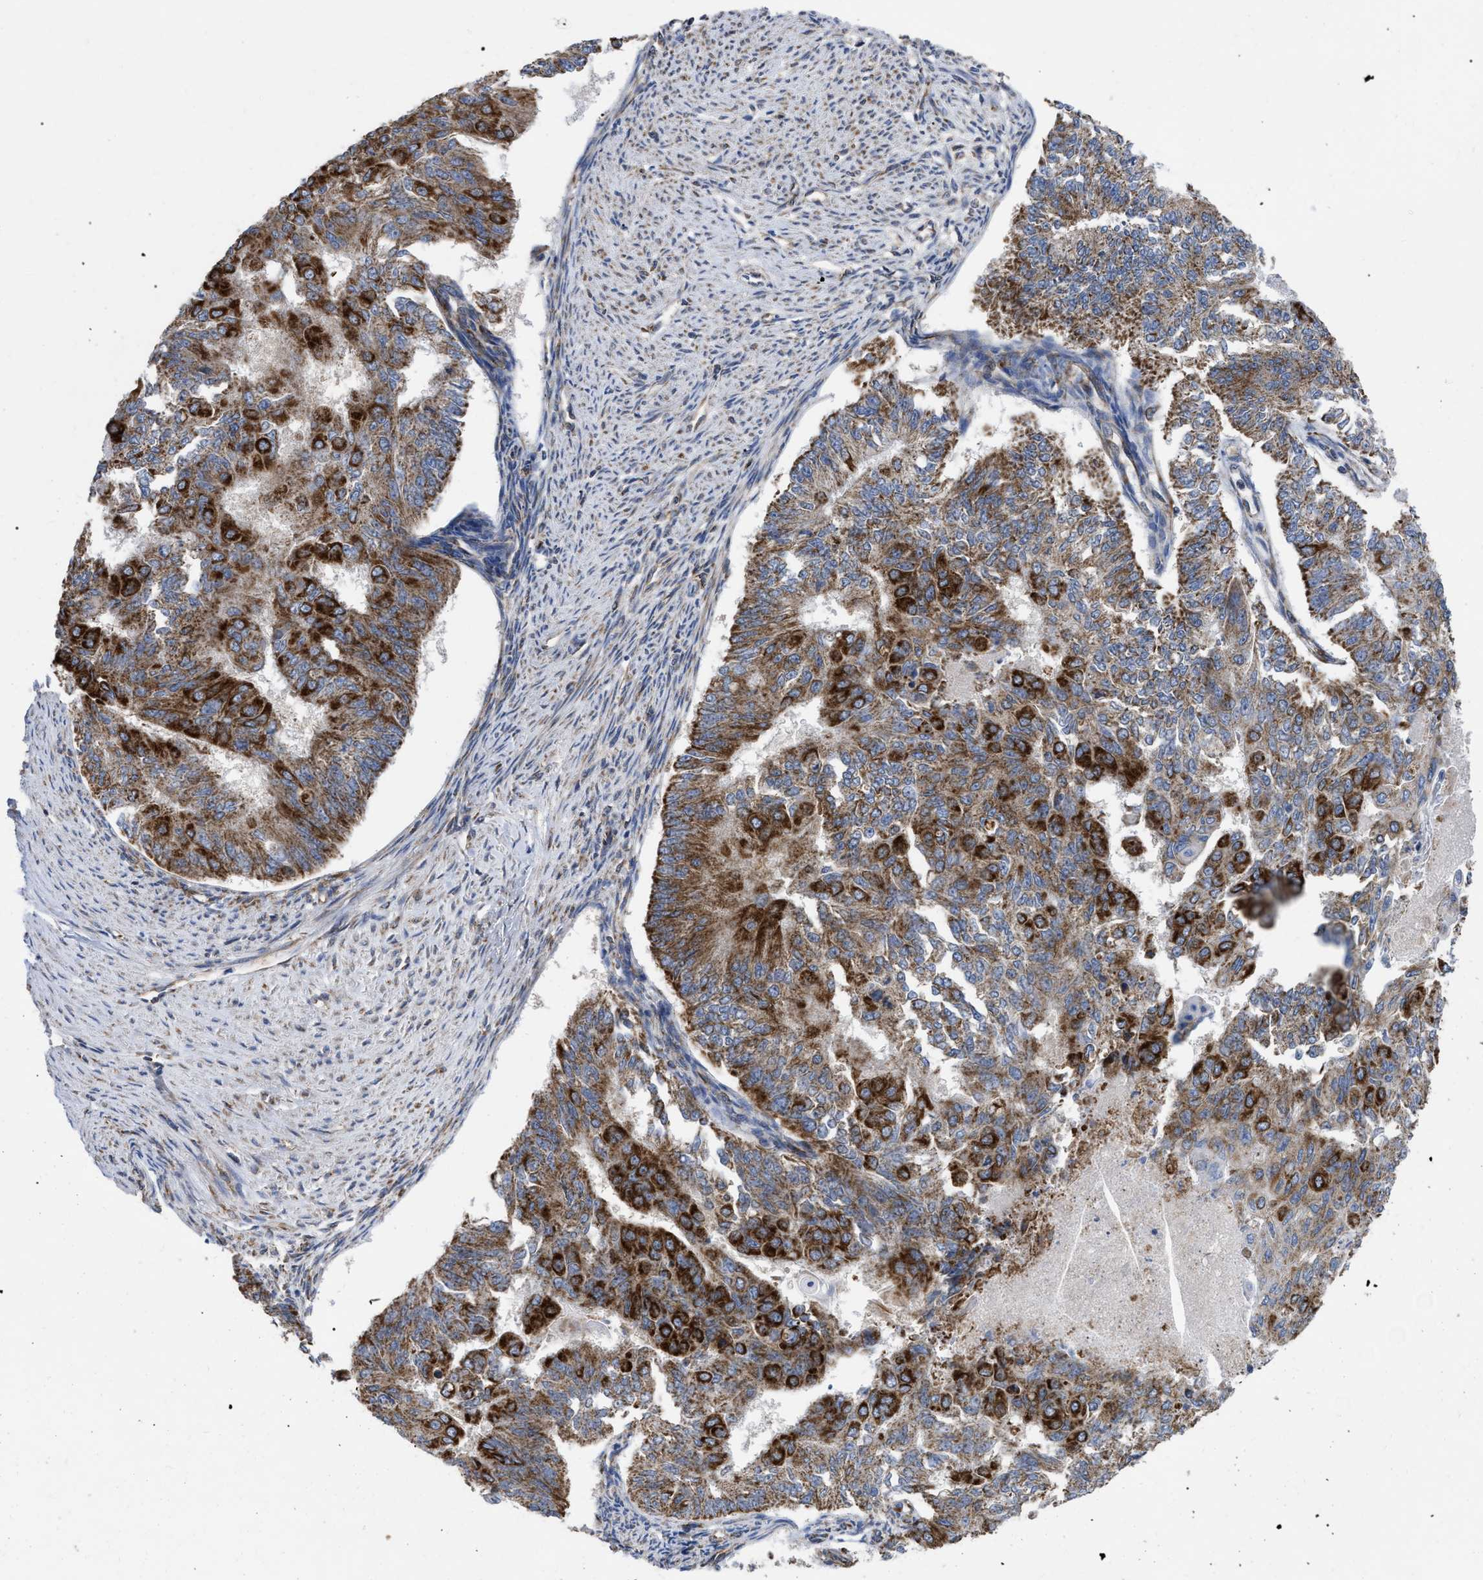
{"staining": {"intensity": "strong", "quantity": "25%-75%", "location": "cytoplasmic/membranous"}, "tissue": "endometrial cancer", "cell_type": "Tumor cells", "image_type": "cancer", "snomed": [{"axis": "morphology", "description": "Adenocarcinoma, NOS"}, {"axis": "topography", "description": "Endometrium"}], "caption": "Immunohistochemistry (DAB (3,3'-diaminobenzidine)) staining of human endometrial adenocarcinoma exhibits strong cytoplasmic/membranous protein staining in about 25%-75% of tumor cells. (DAB (3,3'-diaminobenzidine) IHC with brightfield microscopy, high magnification).", "gene": "FAM120A", "patient": {"sex": "female", "age": 32}}